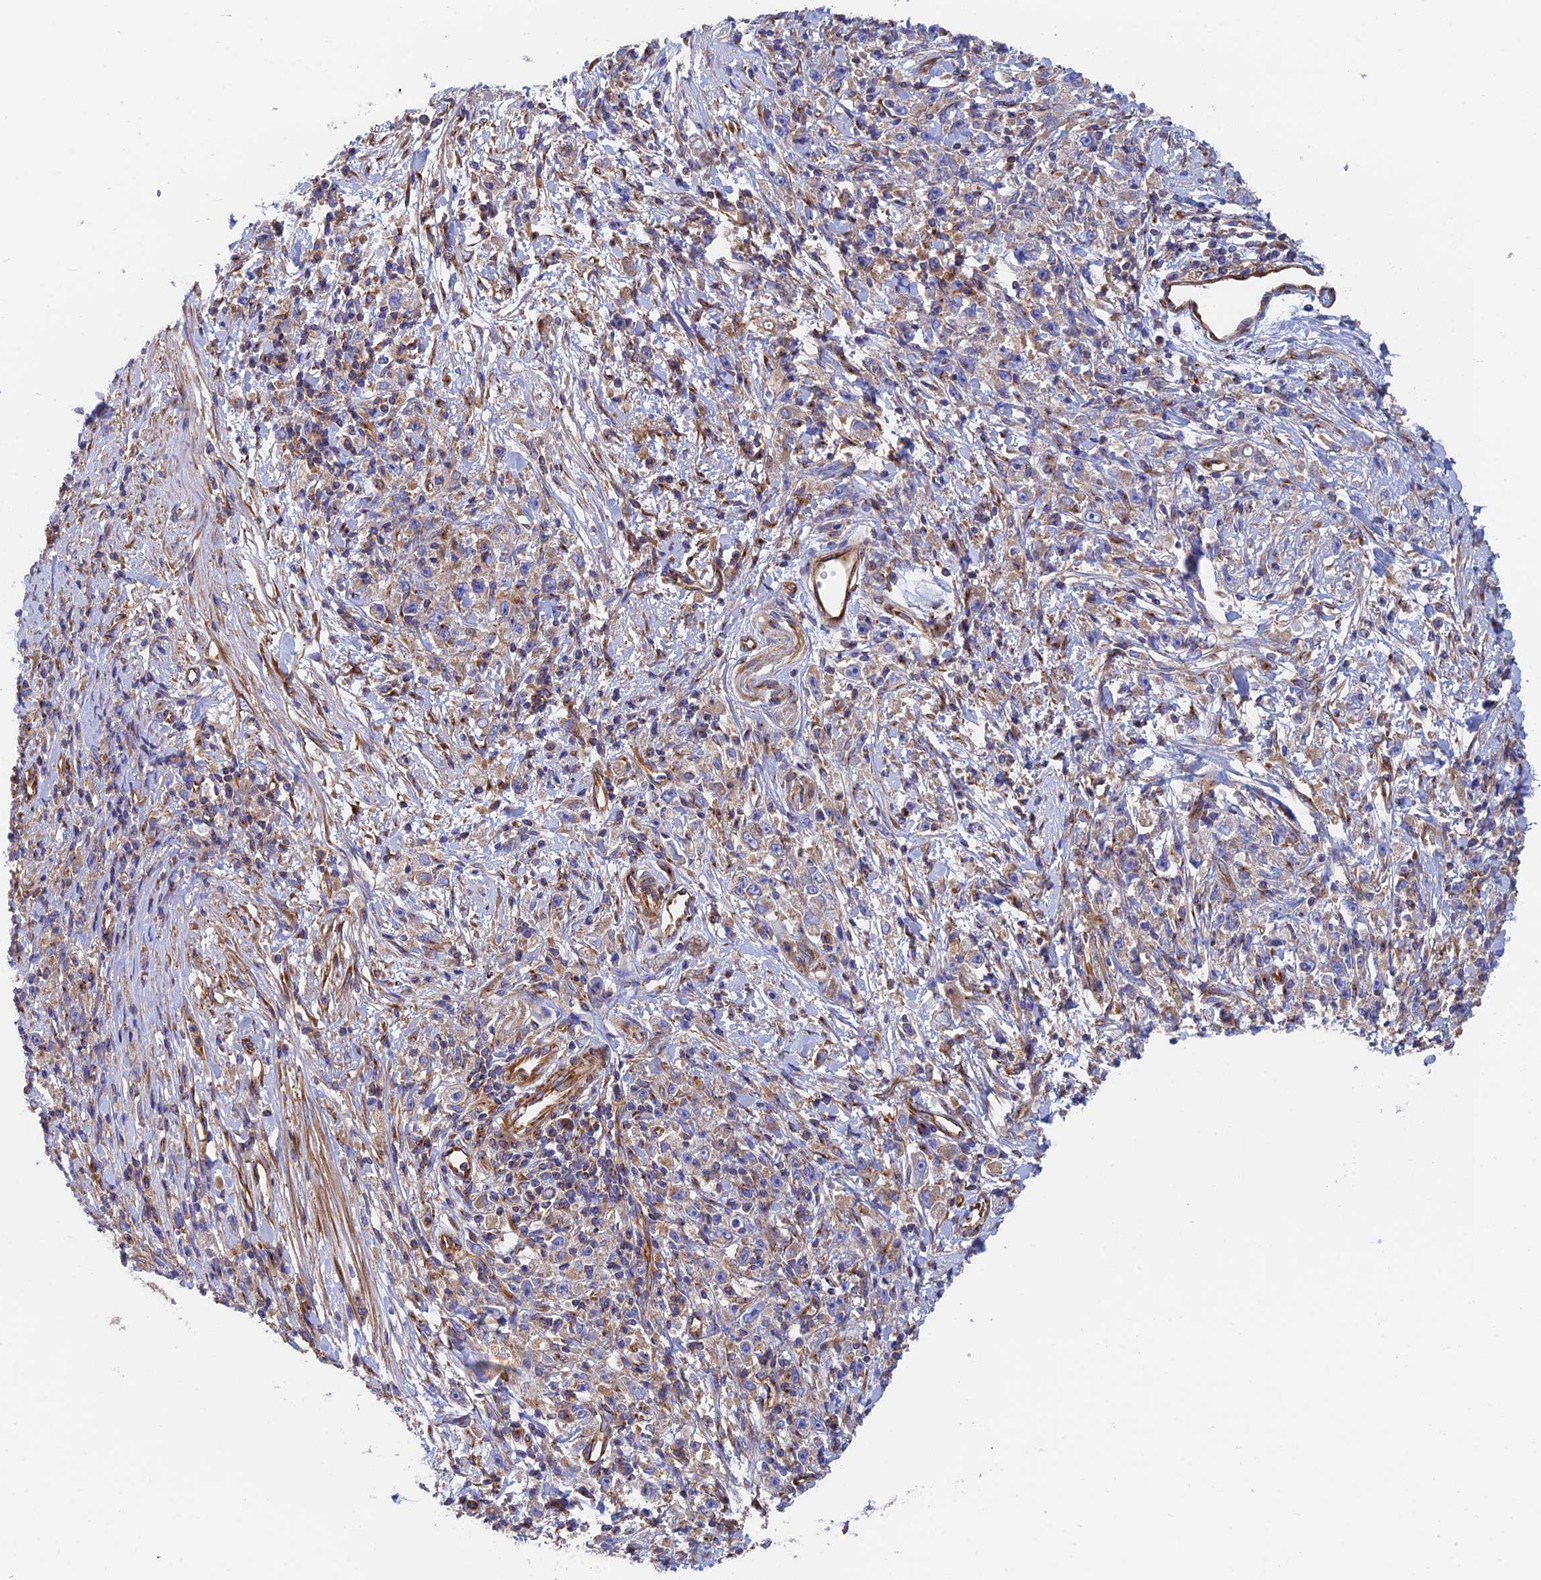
{"staining": {"intensity": "weak", "quantity": "<25%", "location": "cytoplasmic/membranous"}, "tissue": "stomach cancer", "cell_type": "Tumor cells", "image_type": "cancer", "snomed": [{"axis": "morphology", "description": "Adenocarcinoma, NOS"}, {"axis": "topography", "description": "Stomach"}], "caption": "This is an immunohistochemistry image of stomach cancer. There is no positivity in tumor cells.", "gene": "DCTN2", "patient": {"sex": "female", "age": 59}}